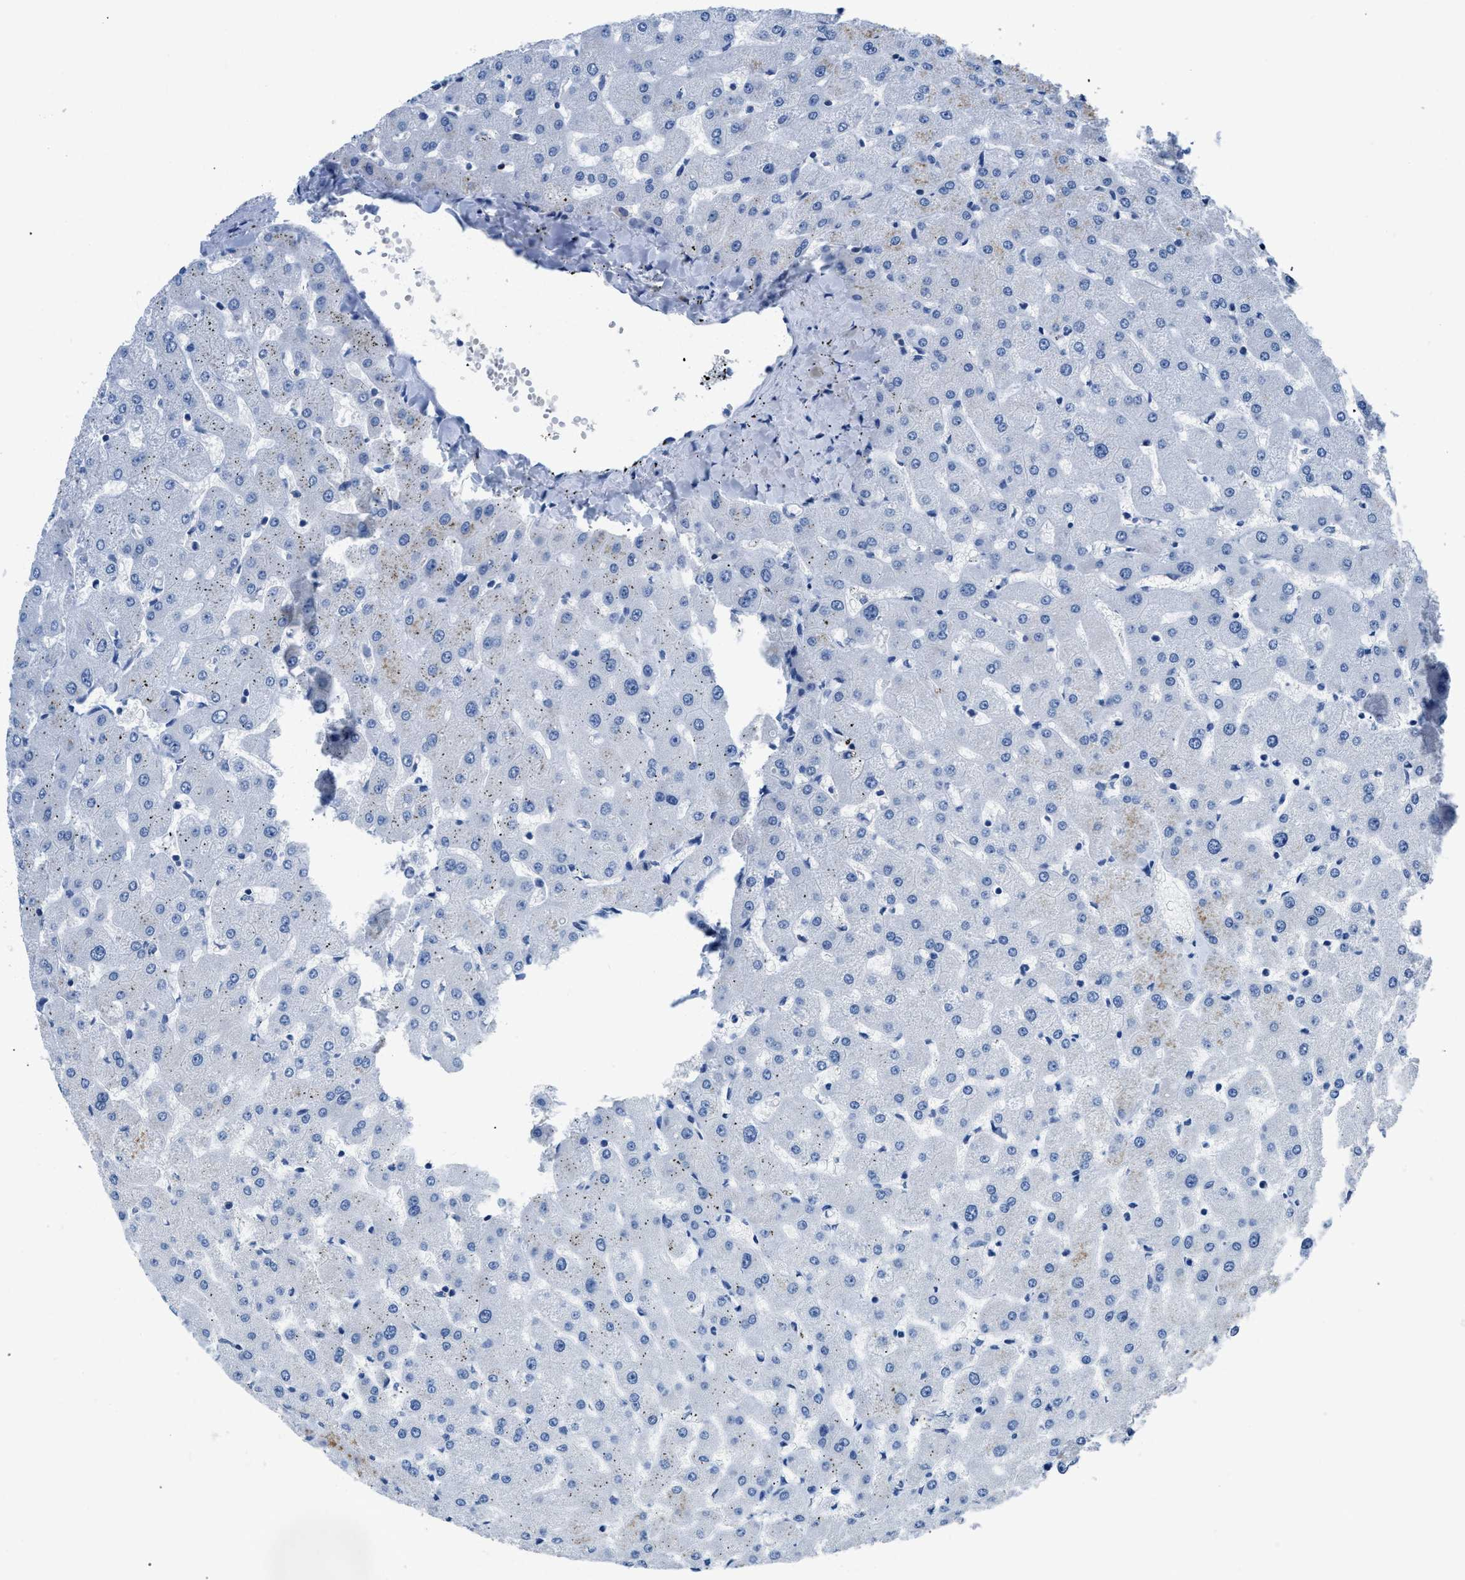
{"staining": {"intensity": "negative", "quantity": "none", "location": "none"}, "tissue": "liver", "cell_type": "Cholangiocytes", "image_type": "normal", "snomed": [{"axis": "morphology", "description": "Normal tissue, NOS"}, {"axis": "topography", "description": "Liver"}], "caption": "Human liver stained for a protein using IHC shows no expression in cholangiocytes.", "gene": "NFATC2", "patient": {"sex": "female", "age": 63}}